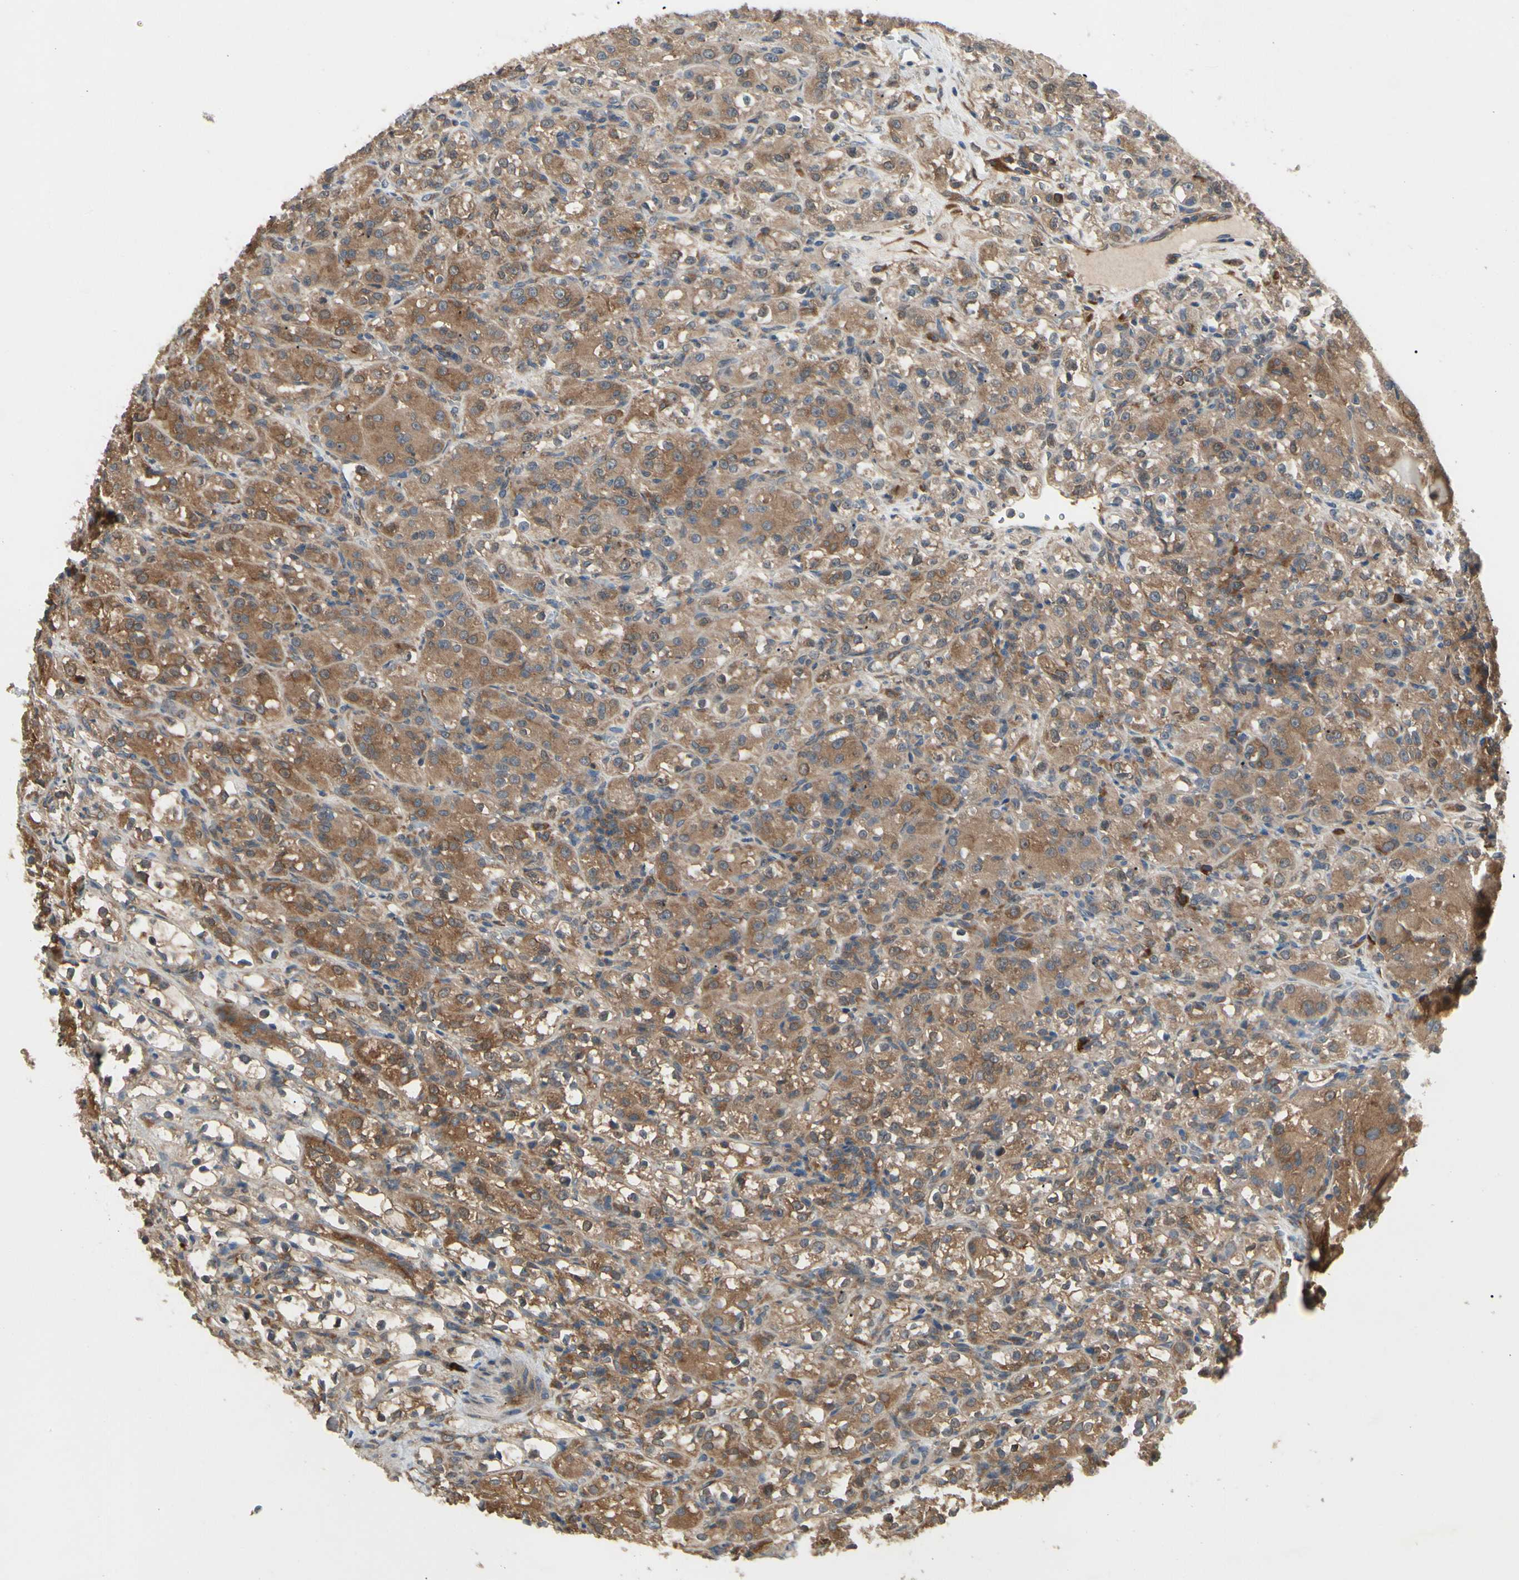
{"staining": {"intensity": "moderate", "quantity": ">75%", "location": "cytoplasmic/membranous"}, "tissue": "renal cancer", "cell_type": "Tumor cells", "image_type": "cancer", "snomed": [{"axis": "morphology", "description": "Normal tissue, NOS"}, {"axis": "morphology", "description": "Adenocarcinoma, NOS"}, {"axis": "topography", "description": "Kidney"}], "caption": "This image exhibits immunohistochemistry staining of human renal adenocarcinoma, with medium moderate cytoplasmic/membranous expression in approximately >75% of tumor cells.", "gene": "NME1-NME2", "patient": {"sex": "male", "age": 61}}